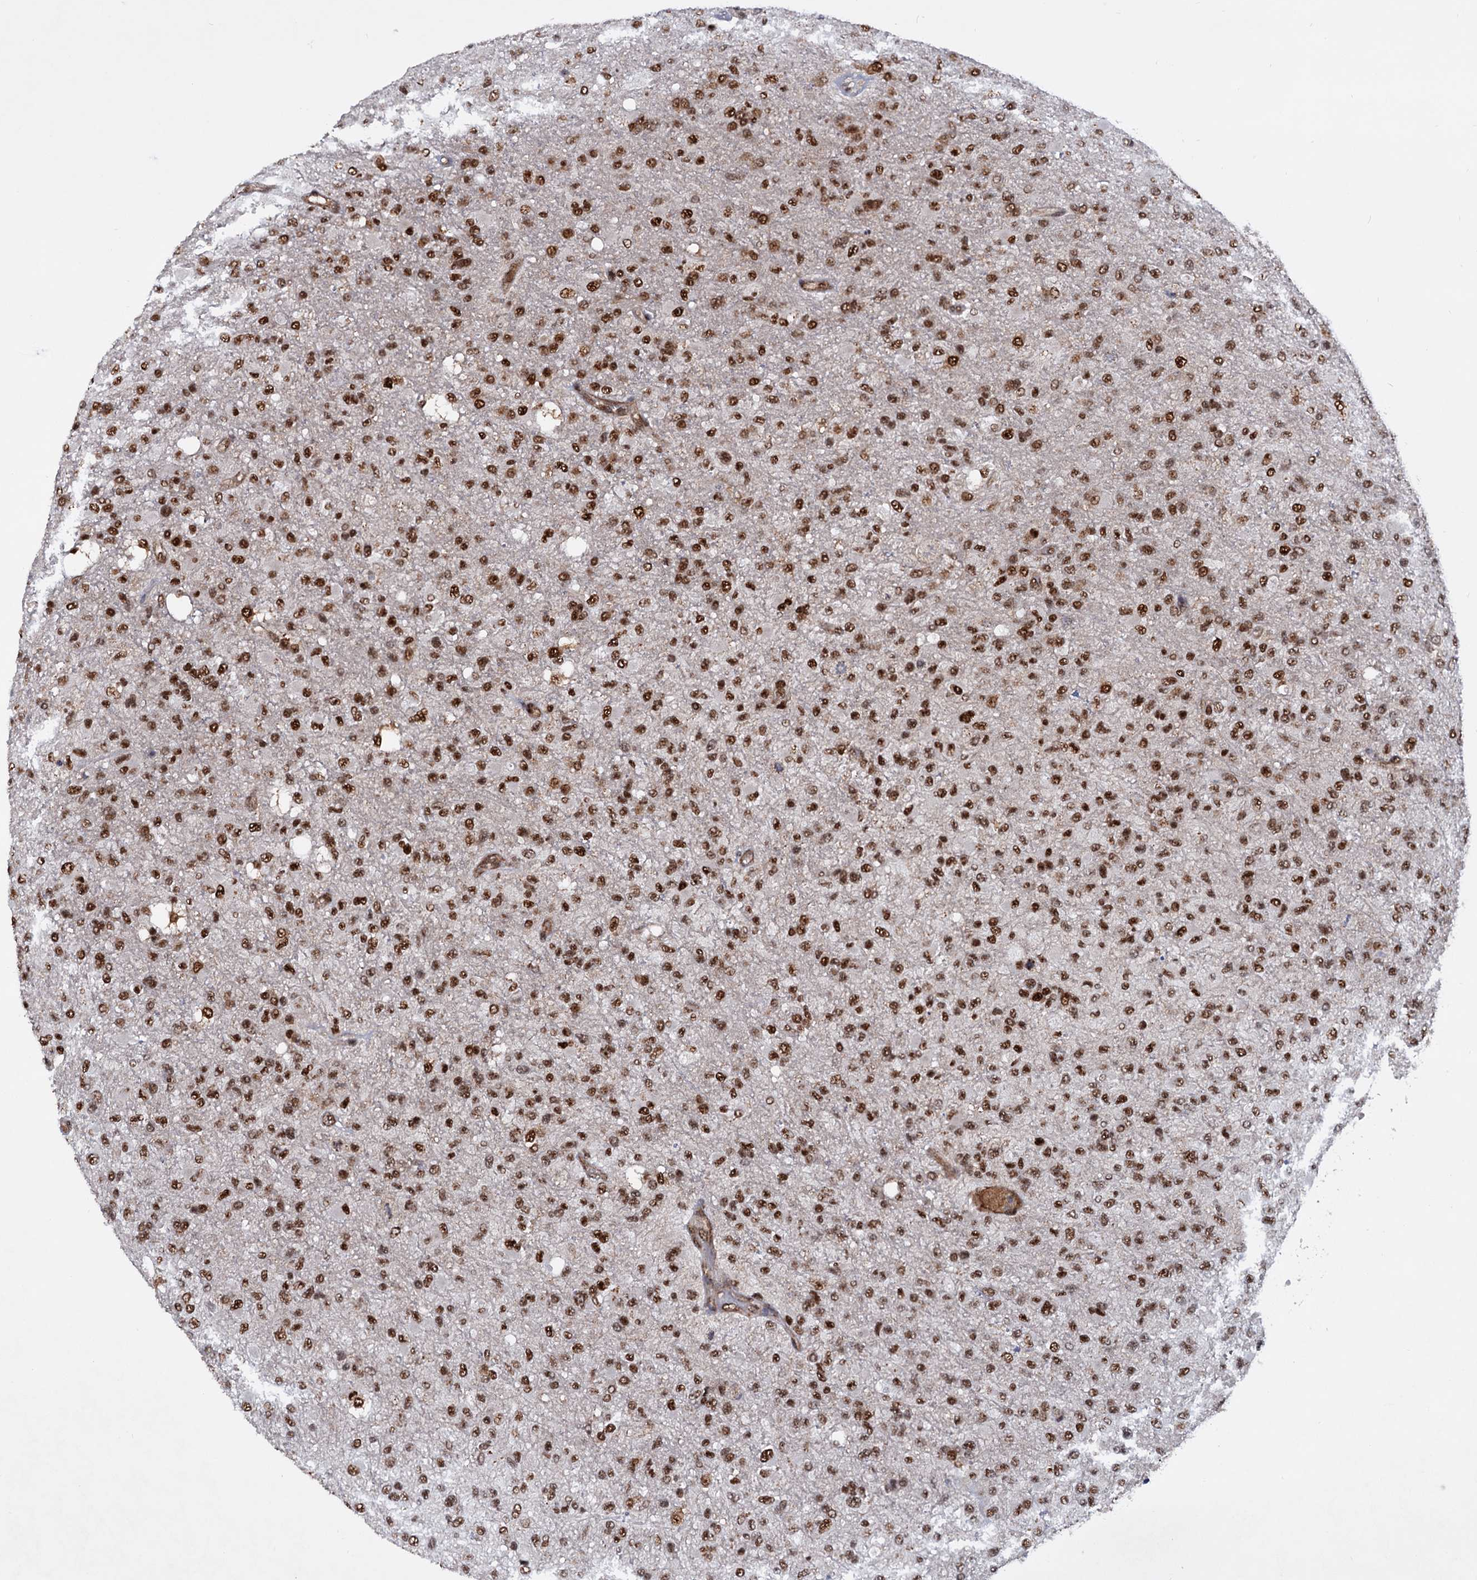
{"staining": {"intensity": "strong", "quantity": ">75%", "location": "nuclear"}, "tissue": "glioma", "cell_type": "Tumor cells", "image_type": "cancer", "snomed": [{"axis": "morphology", "description": "Glioma, malignant, High grade"}, {"axis": "topography", "description": "Brain"}], "caption": "Protein analysis of malignant glioma (high-grade) tissue exhibits strong nuclear staining in approximately >75% of tumor cells. (DAB (3,3'-diaminobenzidine) IHC with brightfield microscopy, high magnification).", "gene": "TBC1D12", "patient": {"sex": "female", "age": 74}}